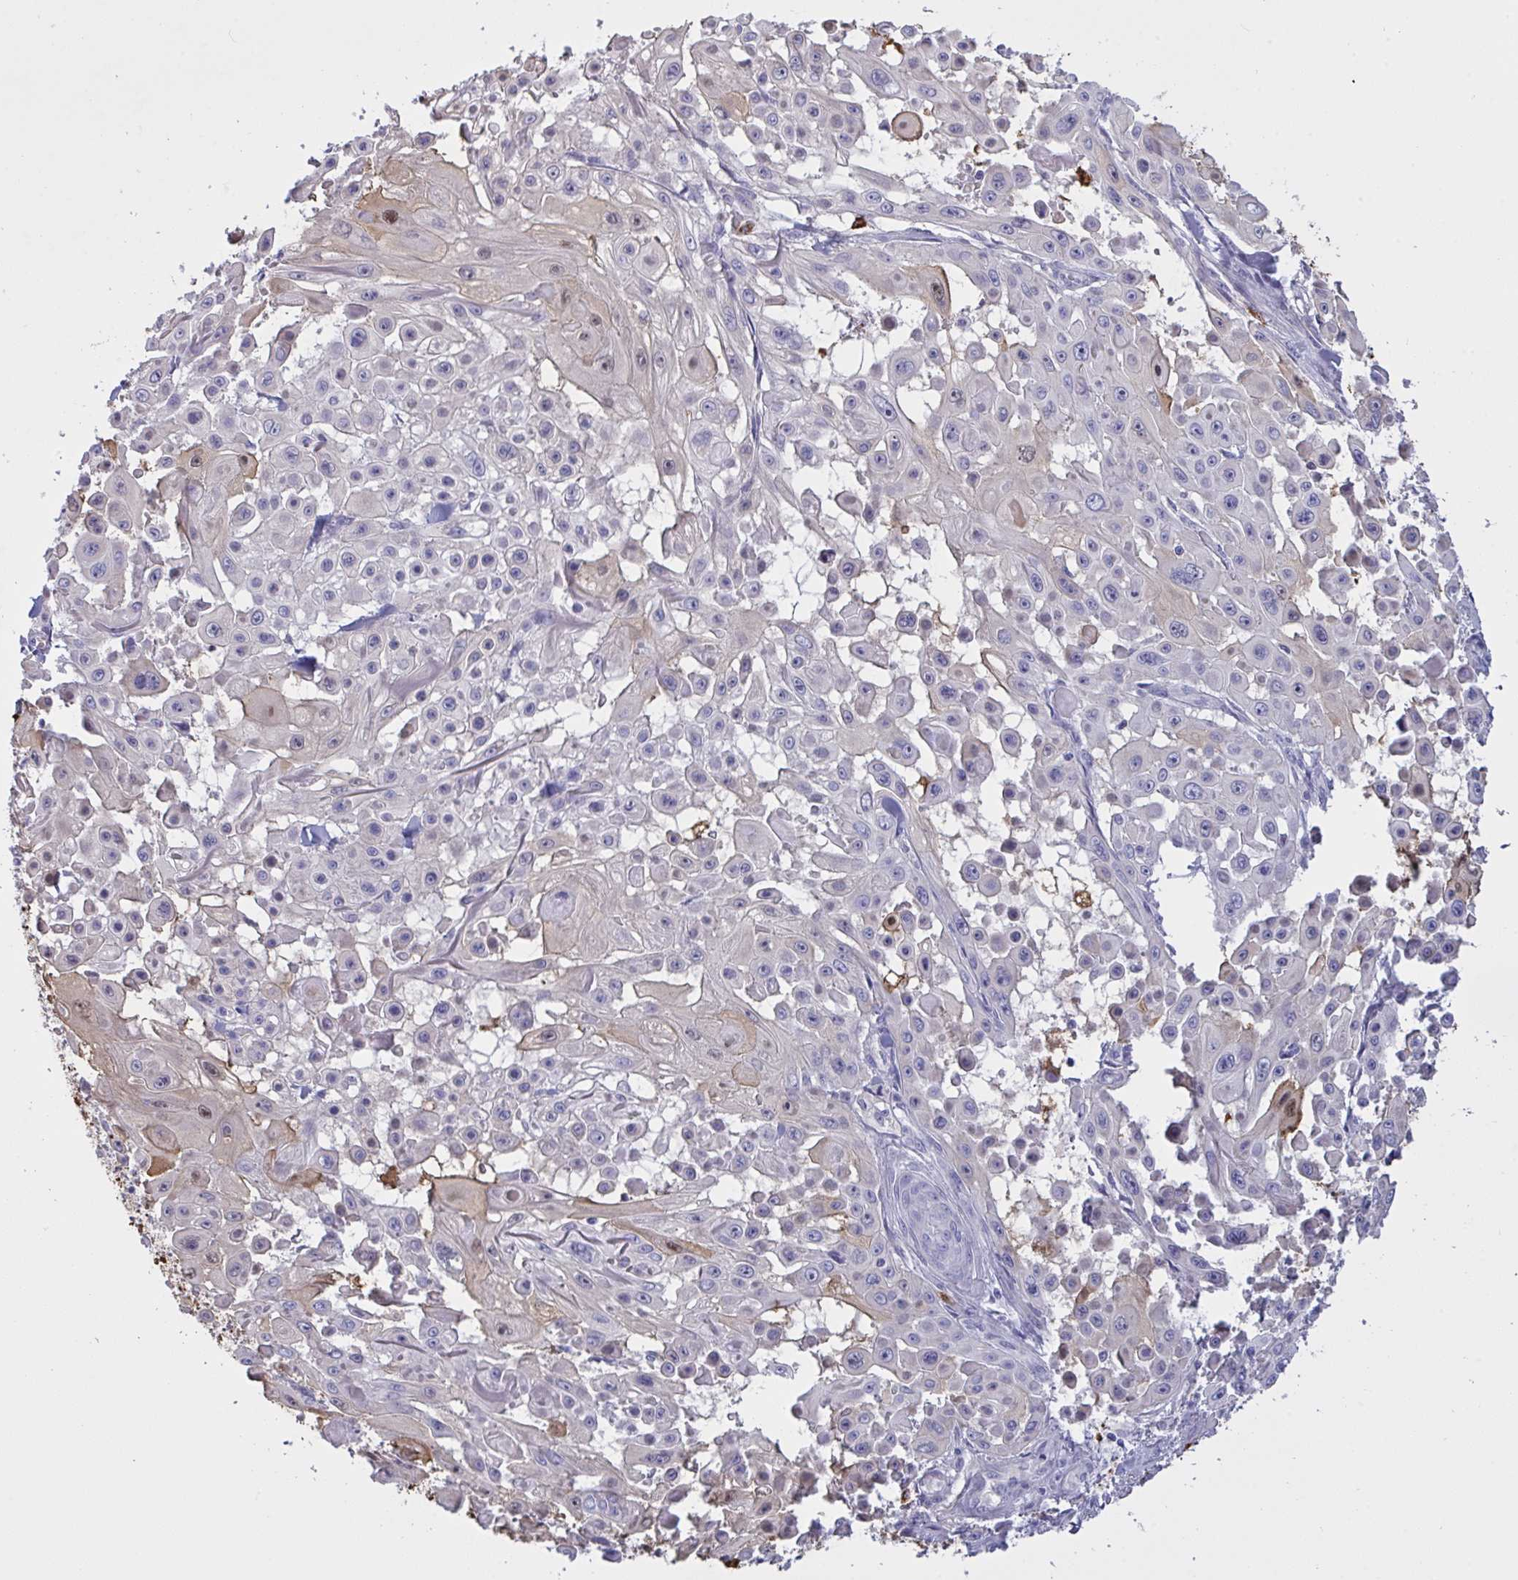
{"staining": {"intensity": "moderate", "quantity": "<25%", "location": "cytoplasmic/membranous,nuclear"}, "tissue": "skin cancer", "cell_type": "Tumor cells", "image_type": "cancer", "snomed": [{"axis": "morphology", "description": "Squamous cell carcinoma, NOS"}, {"axis": "topography", "description": "Skin"}], "caption": "Human skin squamous cell carcinoma stained with a protein marker demonstrates moderate staining in tumor cells.", "gene": "ZNF684", "patient": {"sex": "male", "age": 91}}